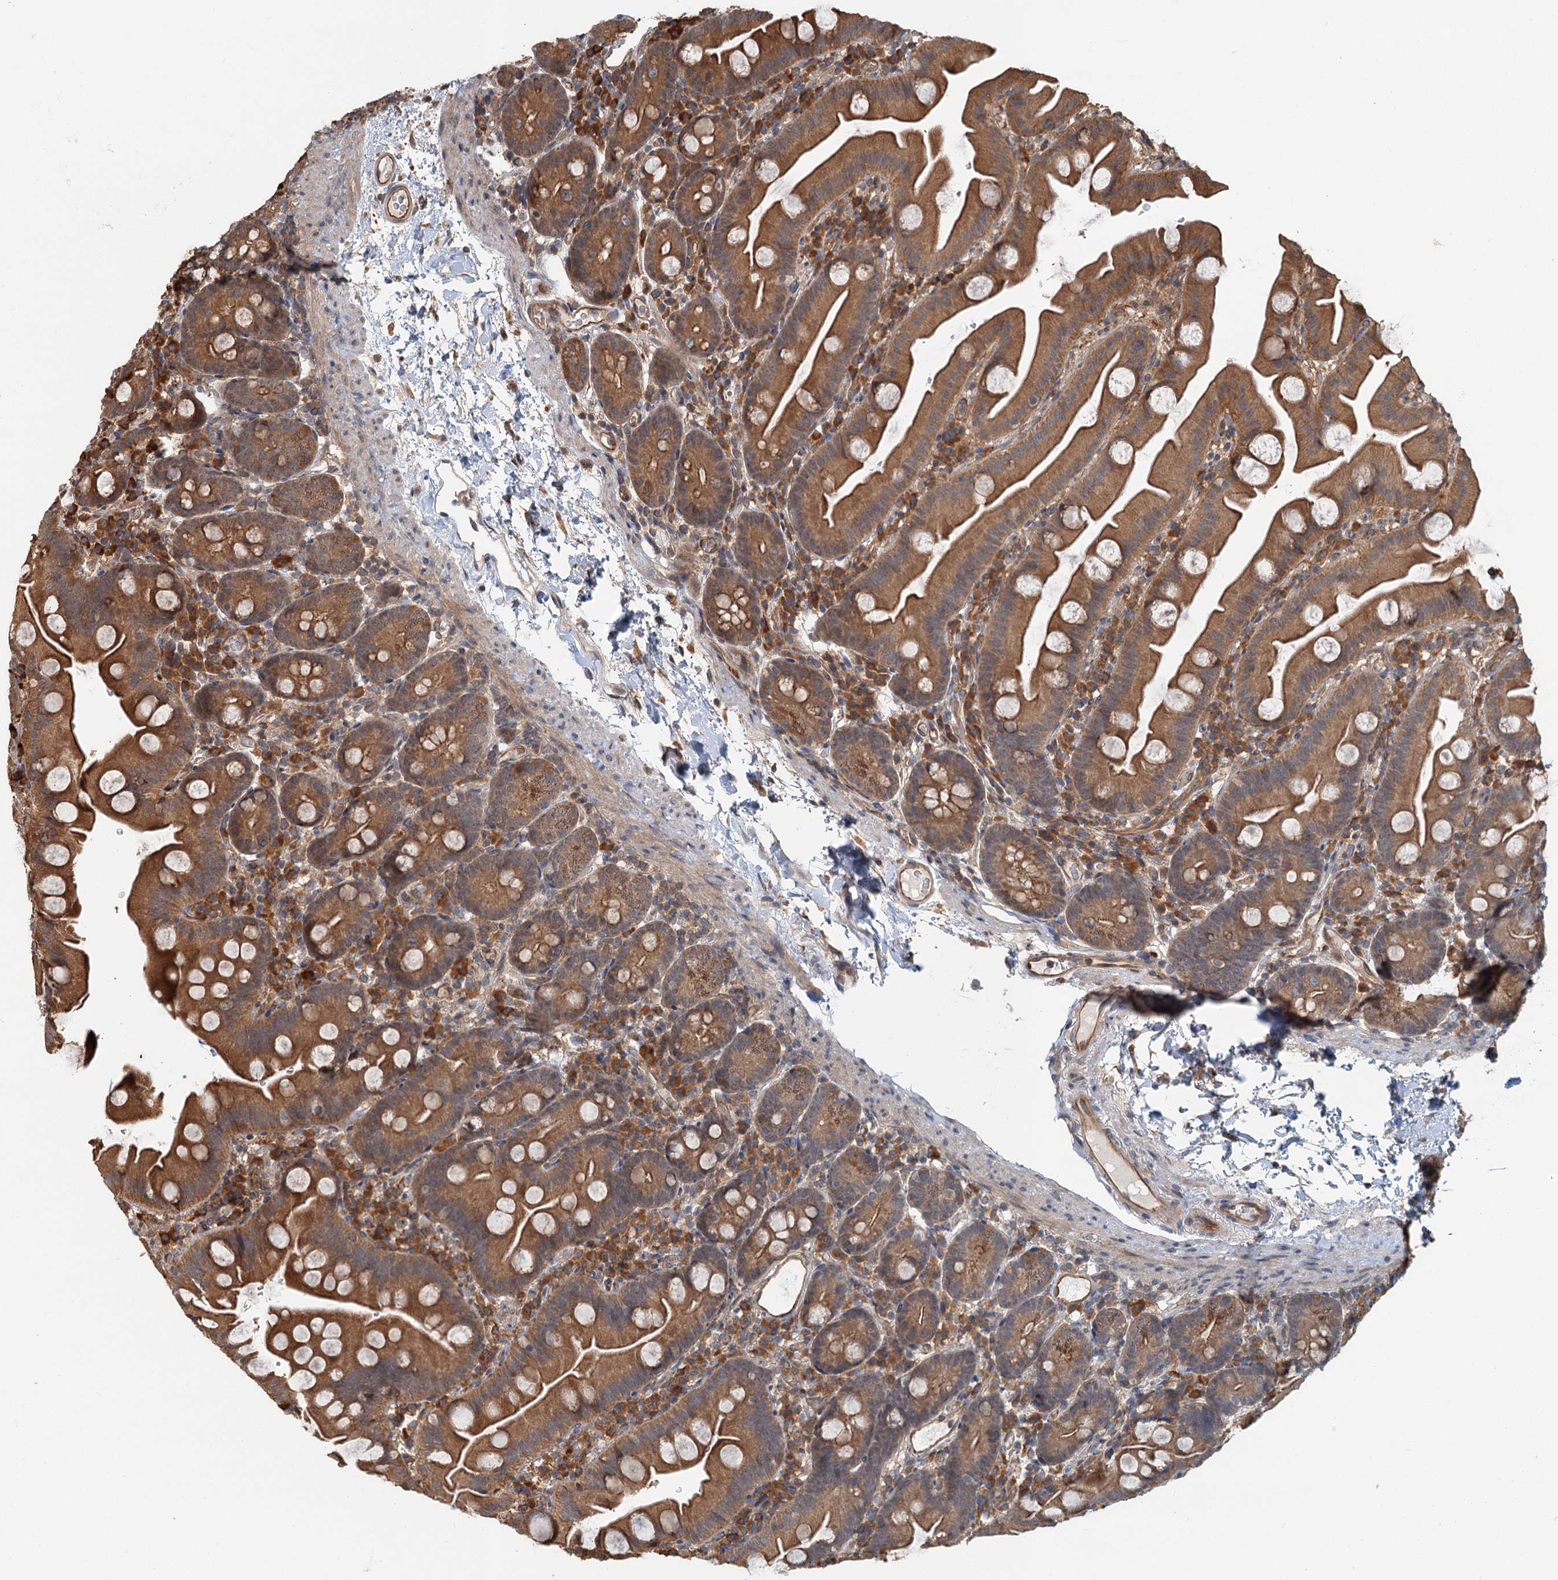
{"staining": {"intensity": "moderate", "quantity": ">75%", "location": "cytoplasmic/membranous"}, "tissue": "small intestine", "cell_type": "Glandular cells", "image_type": "normal", "snomed": [{"axis": "morphology", "description": "Normal tissue, NOS"}, {"axis": "topography", "description": "Small intestine"}], "caption": "DAB (3,3'-diaminobenzidine) immunohistochemical staining of benign human small intestine demonstrates moderate cytoplasmic/membranous protein expression in approximately >75% of glandular cells. Immunohistochemistry (ihc) stains the protein in brown and the nuclei are stained blue.", "gene": "ZNF527", "patient": {"sex": "female", "age": 68}}